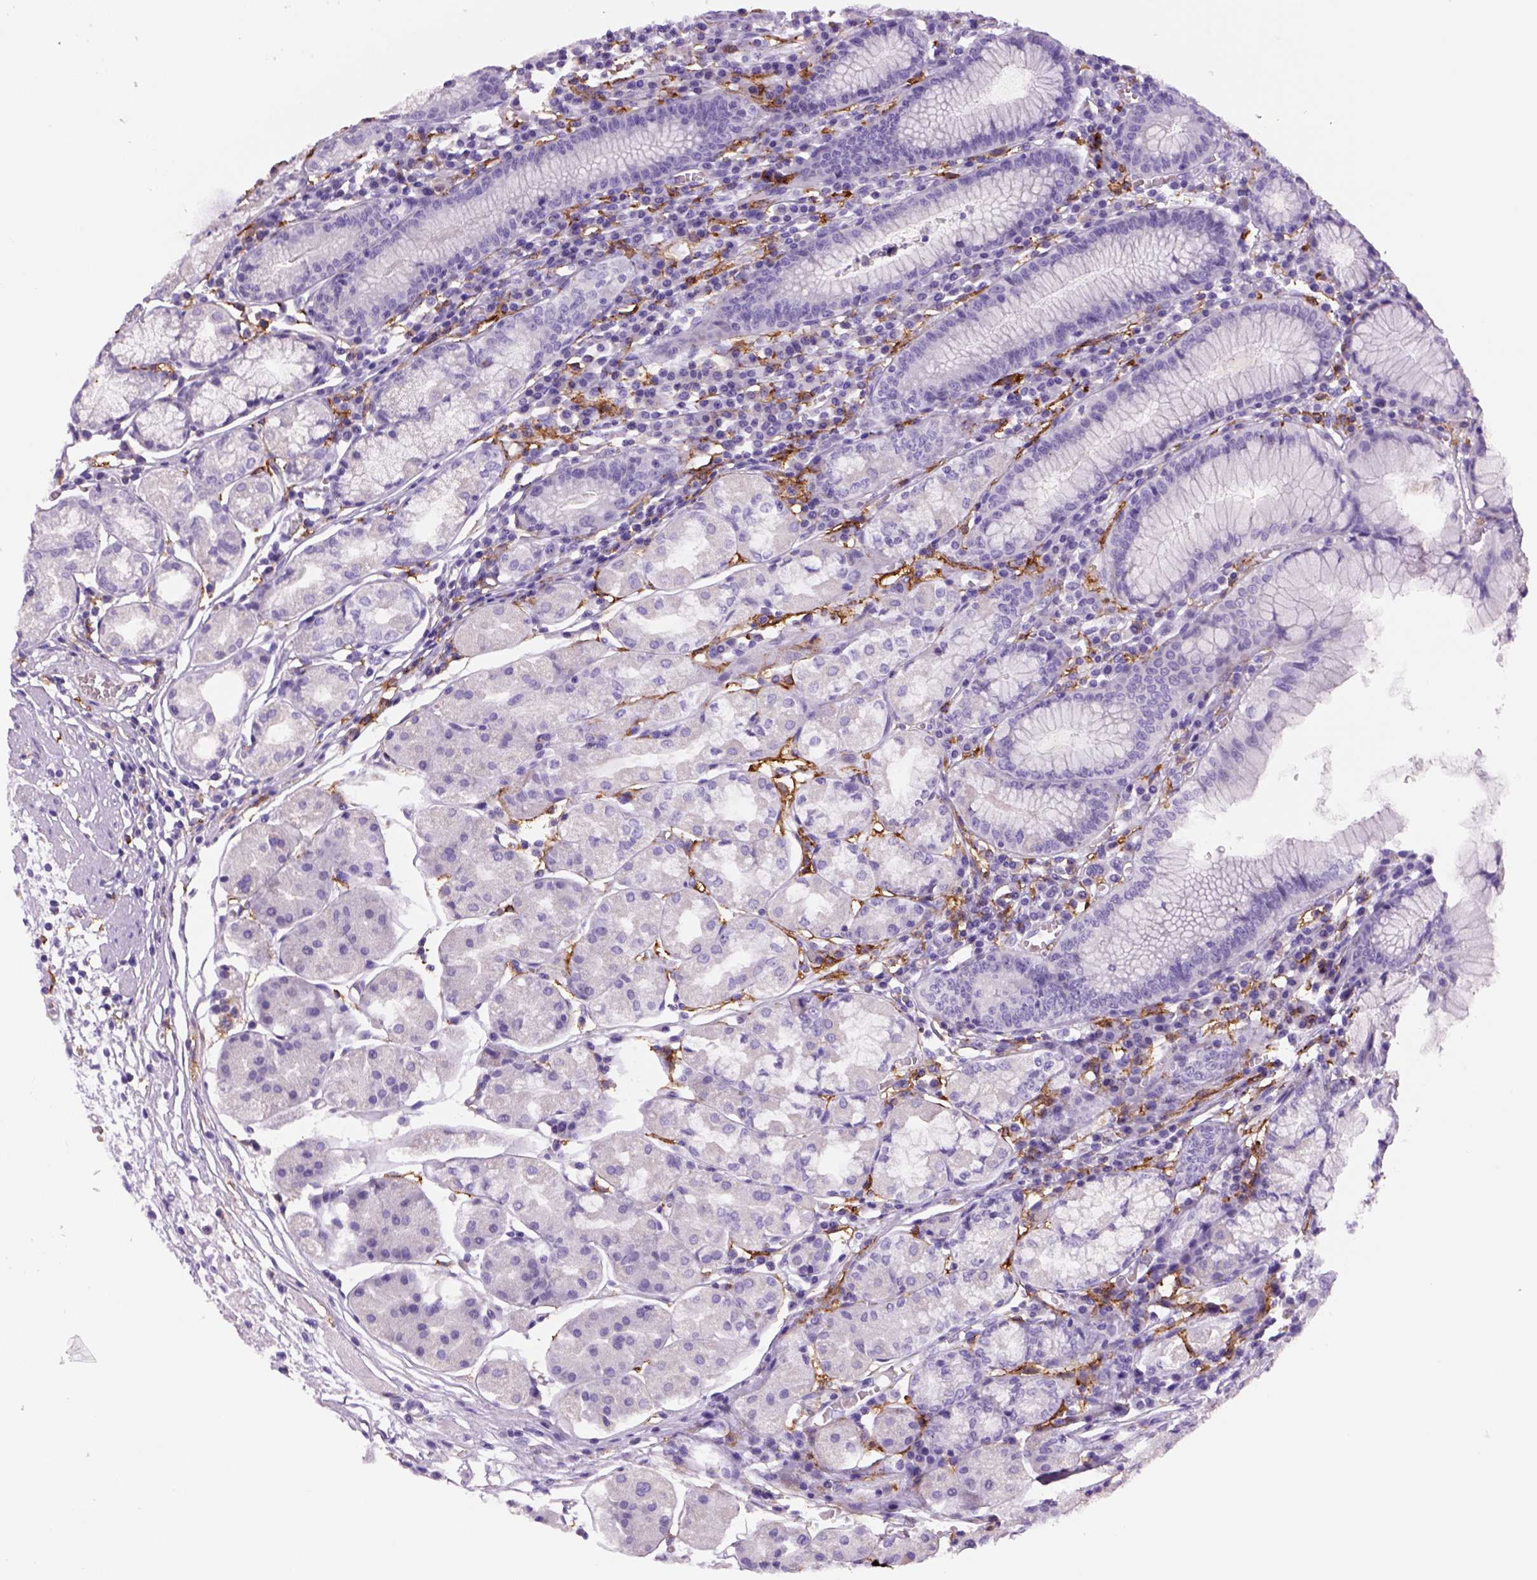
{"staining": {"intensity": "negative", "quantity": "none", "location": "none"}, "tissue": "stomach", "cell_type": "Glandular cells", "image_type": "normal", "snomed": [{"axis": "morphology", "description": "Normal tissue, NOS"}, {"axis": "topography", "description": "Stomach"}], "caption": "Immunohistochemistry histopathology image of unremarkable stomach stained for a protein (brown), which reveals no staining in glandular cells.", "gene": "CD14", "patient": {"sex": "male", "age": 55}}